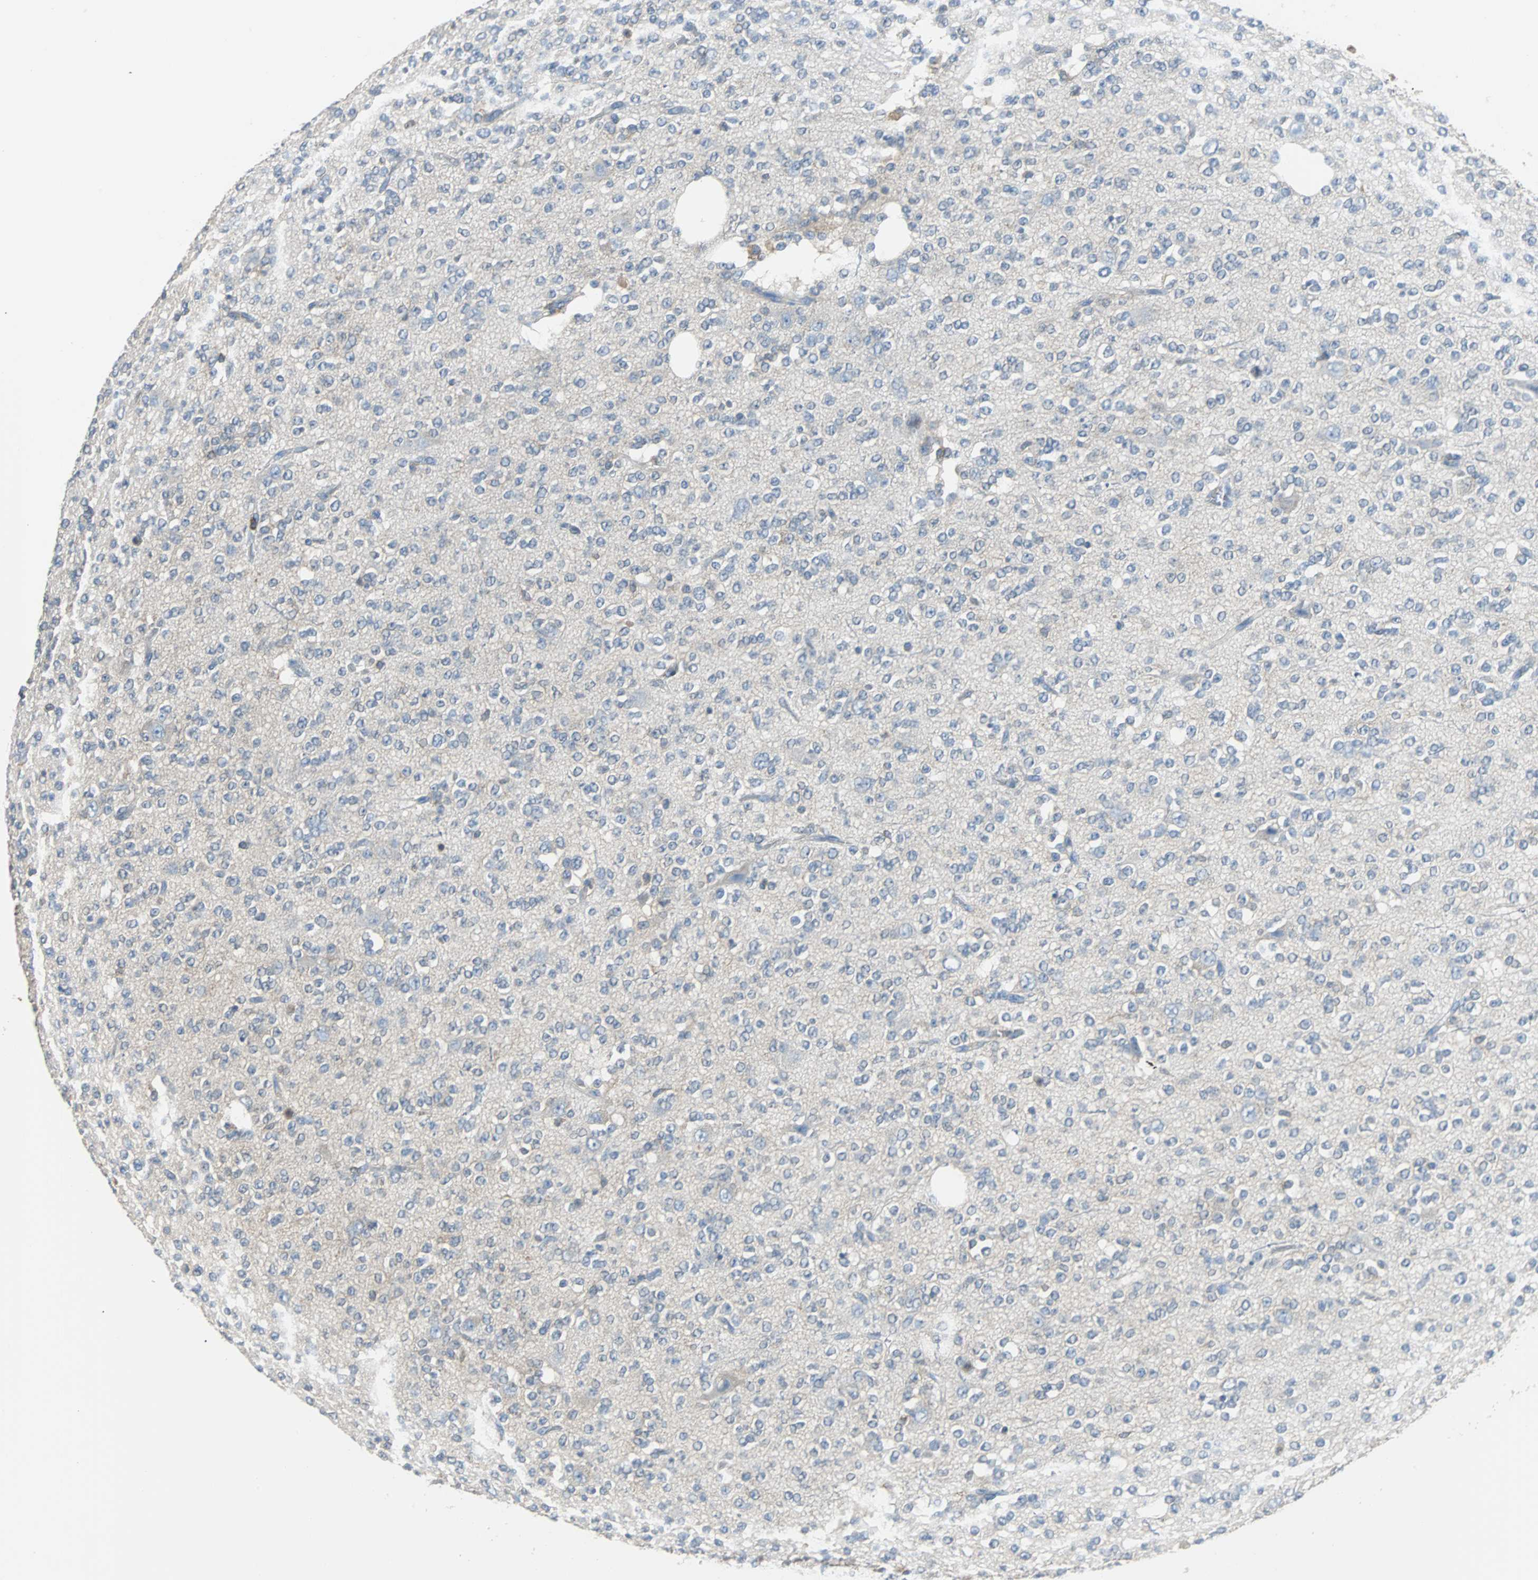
{"staining": {"intensity": "negative", "quantity": "none", "location": "none"}, "tissue": "glioma", "cell_type": "Tumor cells", "image_type": "cancer", "snomed": [{"axis": "morphology", "description": "Glioma, malignant, Low grade"}, {"axis": "topography", "description": "Brain"}], "caption": "This is an immunohistochemistry (IHC) photomicrograph of low-grade glioma (malignant). There is no staining in tumor cells.", "gene": "TSC22D4", "patient": {"sex": "male", "age": 38}}